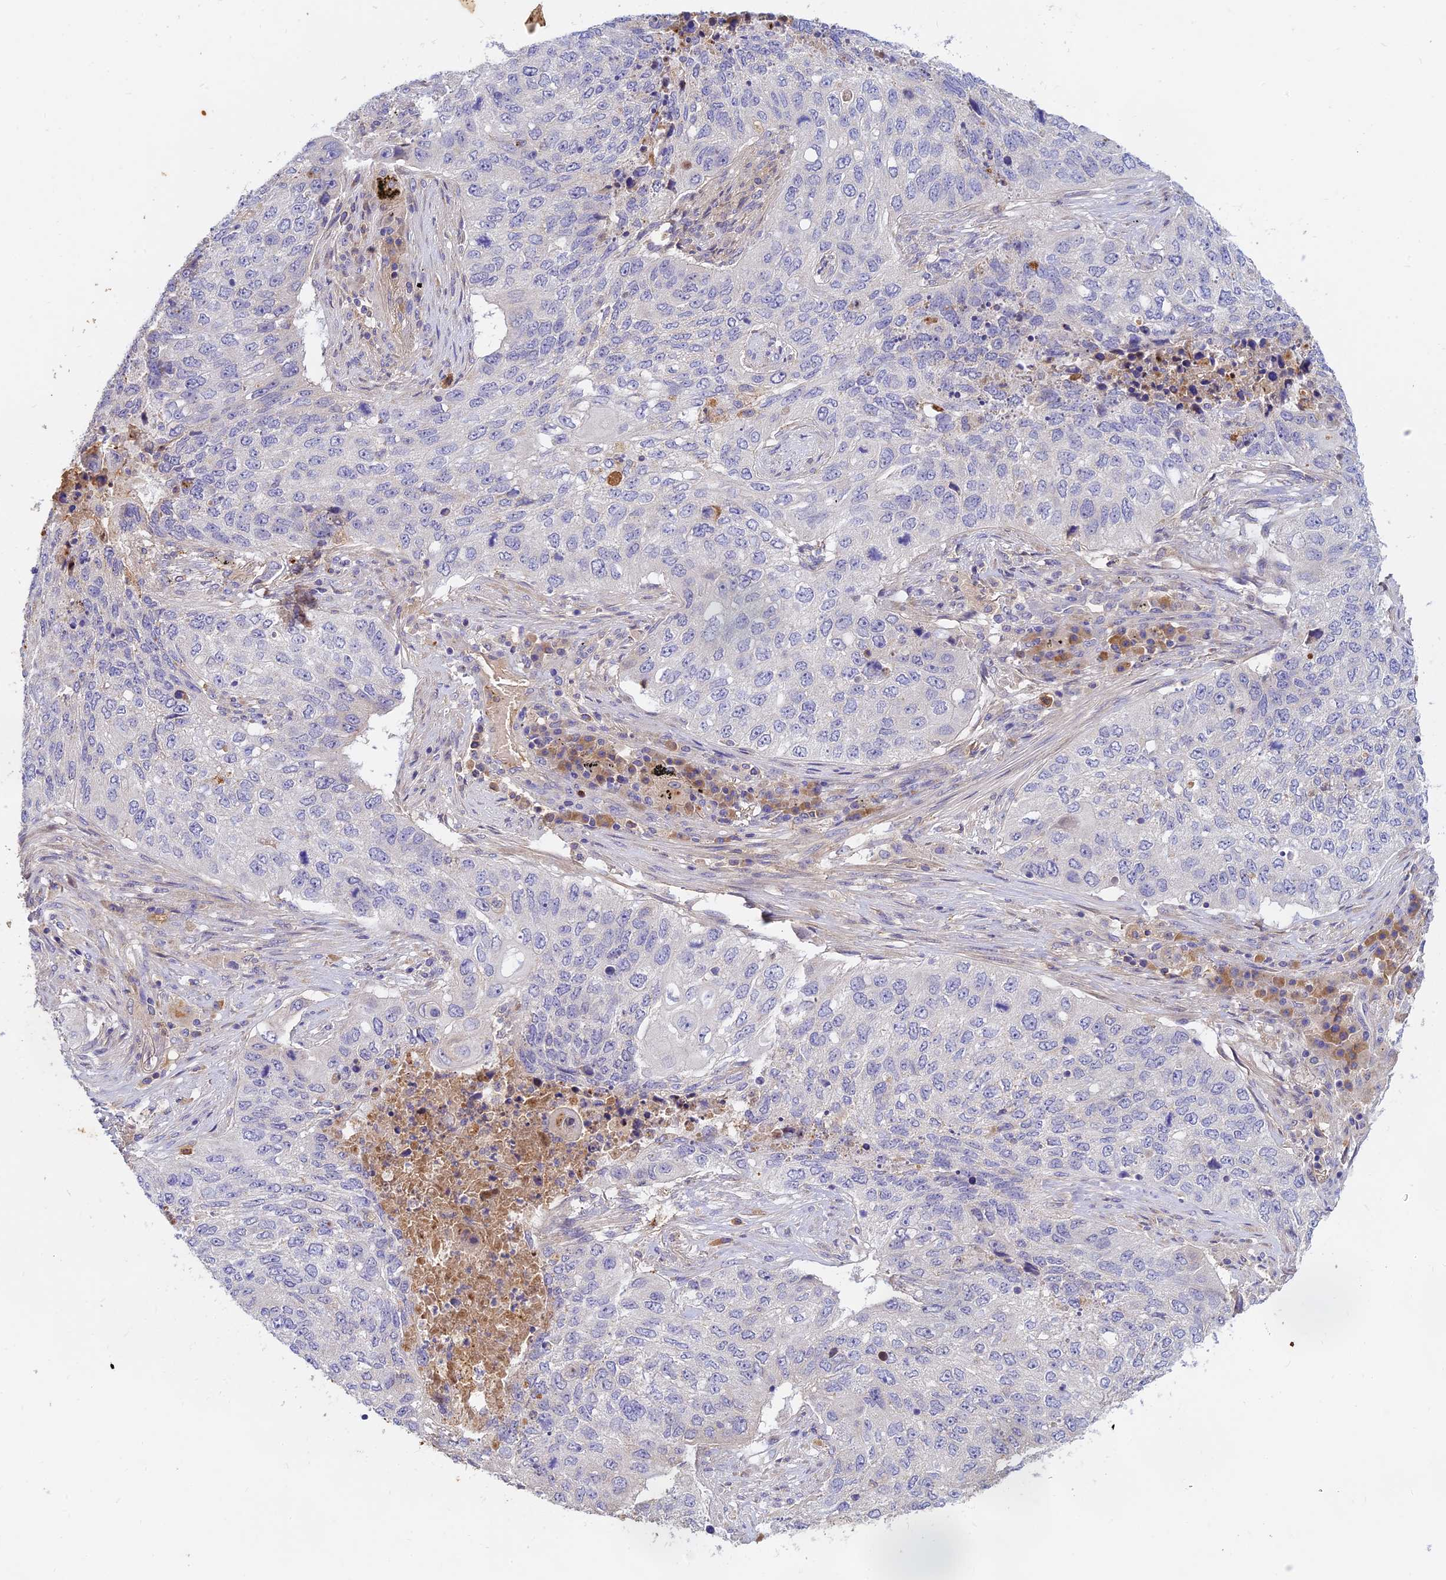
{"staining": {"intensity": "negative", "quantity": "none", "location": "none"}, "tissue": "lung cancer", "cell_type": "Tumor cells", "image_type": "cancer", "snomed": [{"axis": "morphology", "description": "Squamous cell carcinoma, NOS"}, {"axis": "topography", "description": "Lung"}], "caption": "Histopathology image shows no significant protein expression in tumor cells of lung squamous cell carcinoma.", "gene": "ACSM5", "patient": {"sex": "female", "age": 63}}